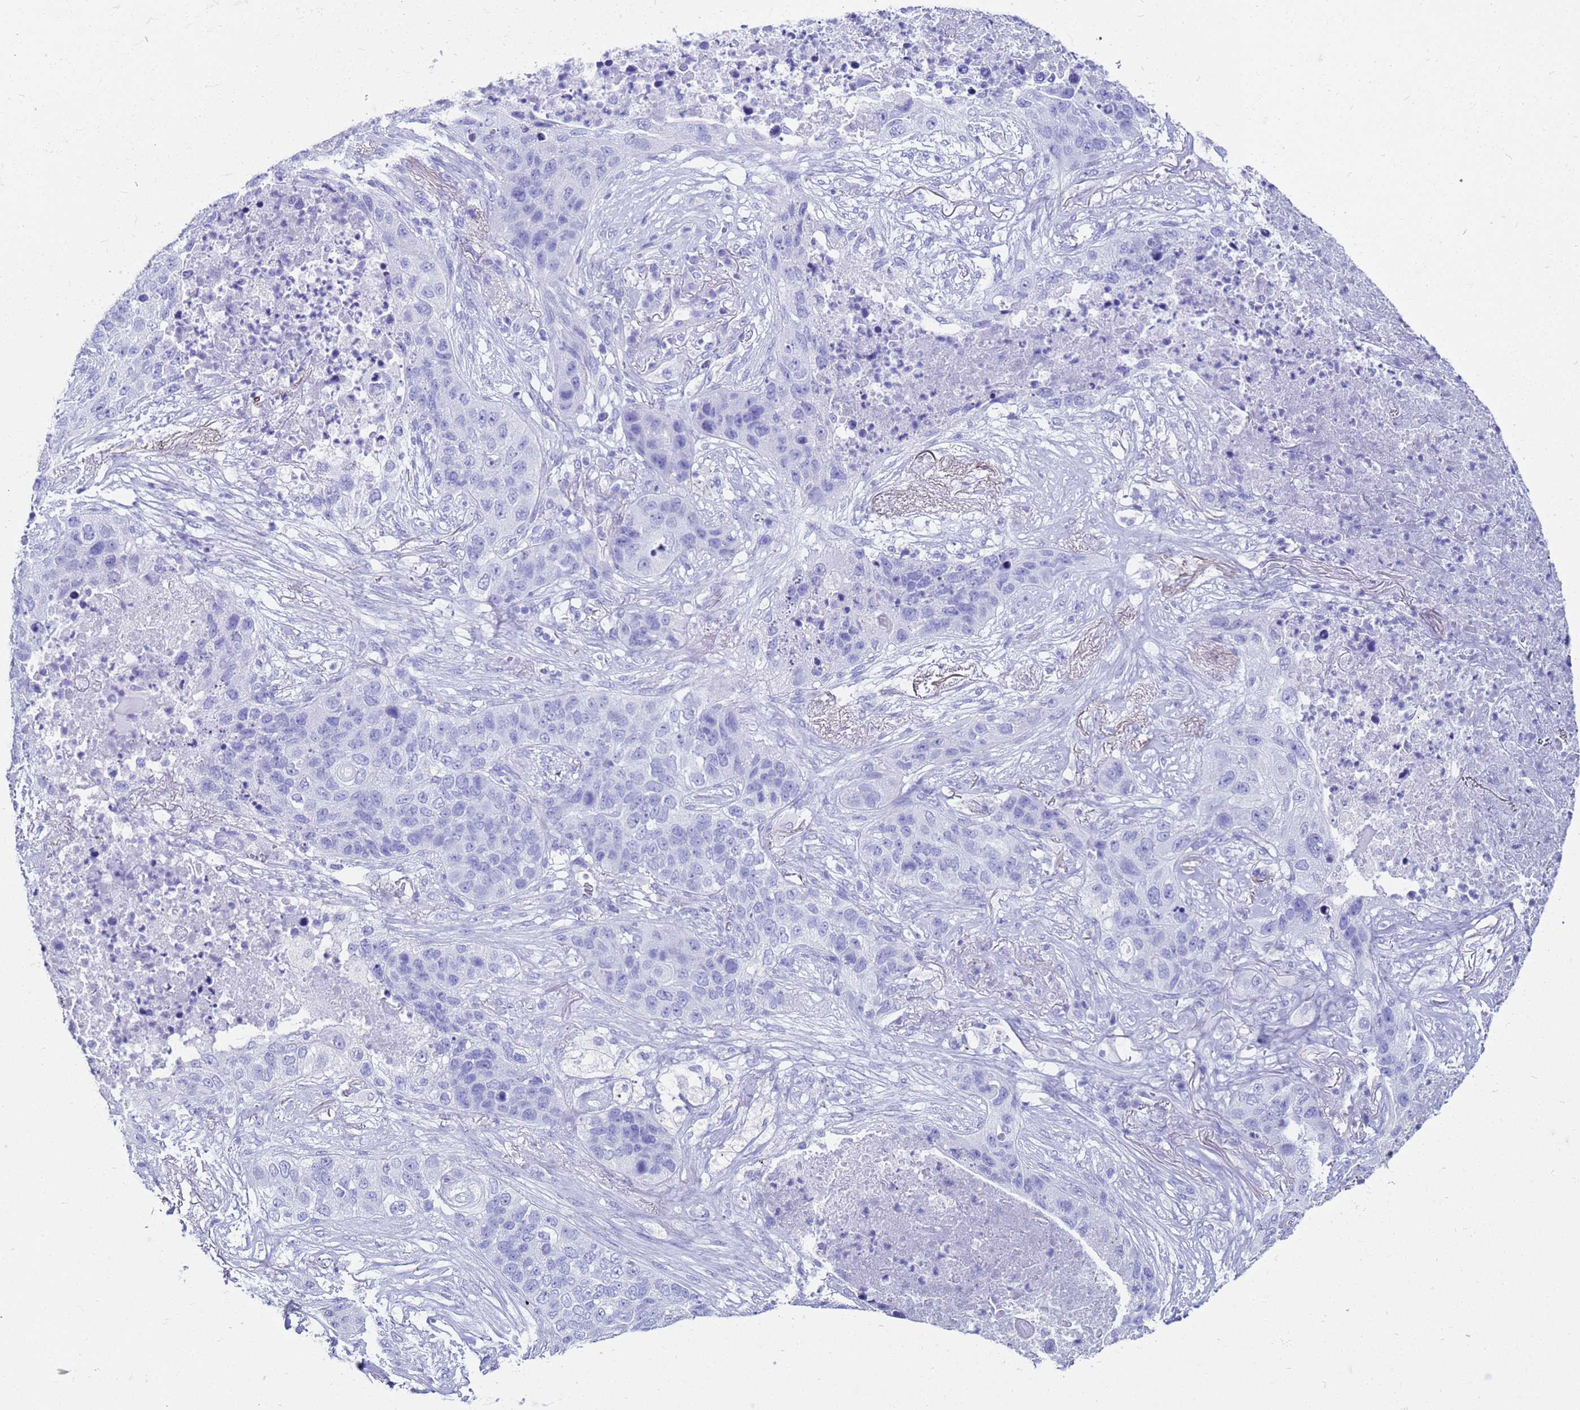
{"staining": {"intensity": "negative", "quantity": "none", "location": "none"}, "tissue": "lung cancer", "cell_type": "Tumor cells", "image_type": "cancer", "snomed": [{"axis": "morphology", "description": "Squamous cell carcinoma, NOS"}, {"axis": "topography", "description": "Lung"}], "caption": "Immunohistochemistry (IHC) photomicrograph of neoplastic tissue: lung cancer stained with DAB exhibits no significant protein expression in tumor cells. (DAB (3,3'-diaminobenzidine) immunohistochemistry, high magnification).", "gene": "CKB", "patient": {"sex": "female", "age": 63}}